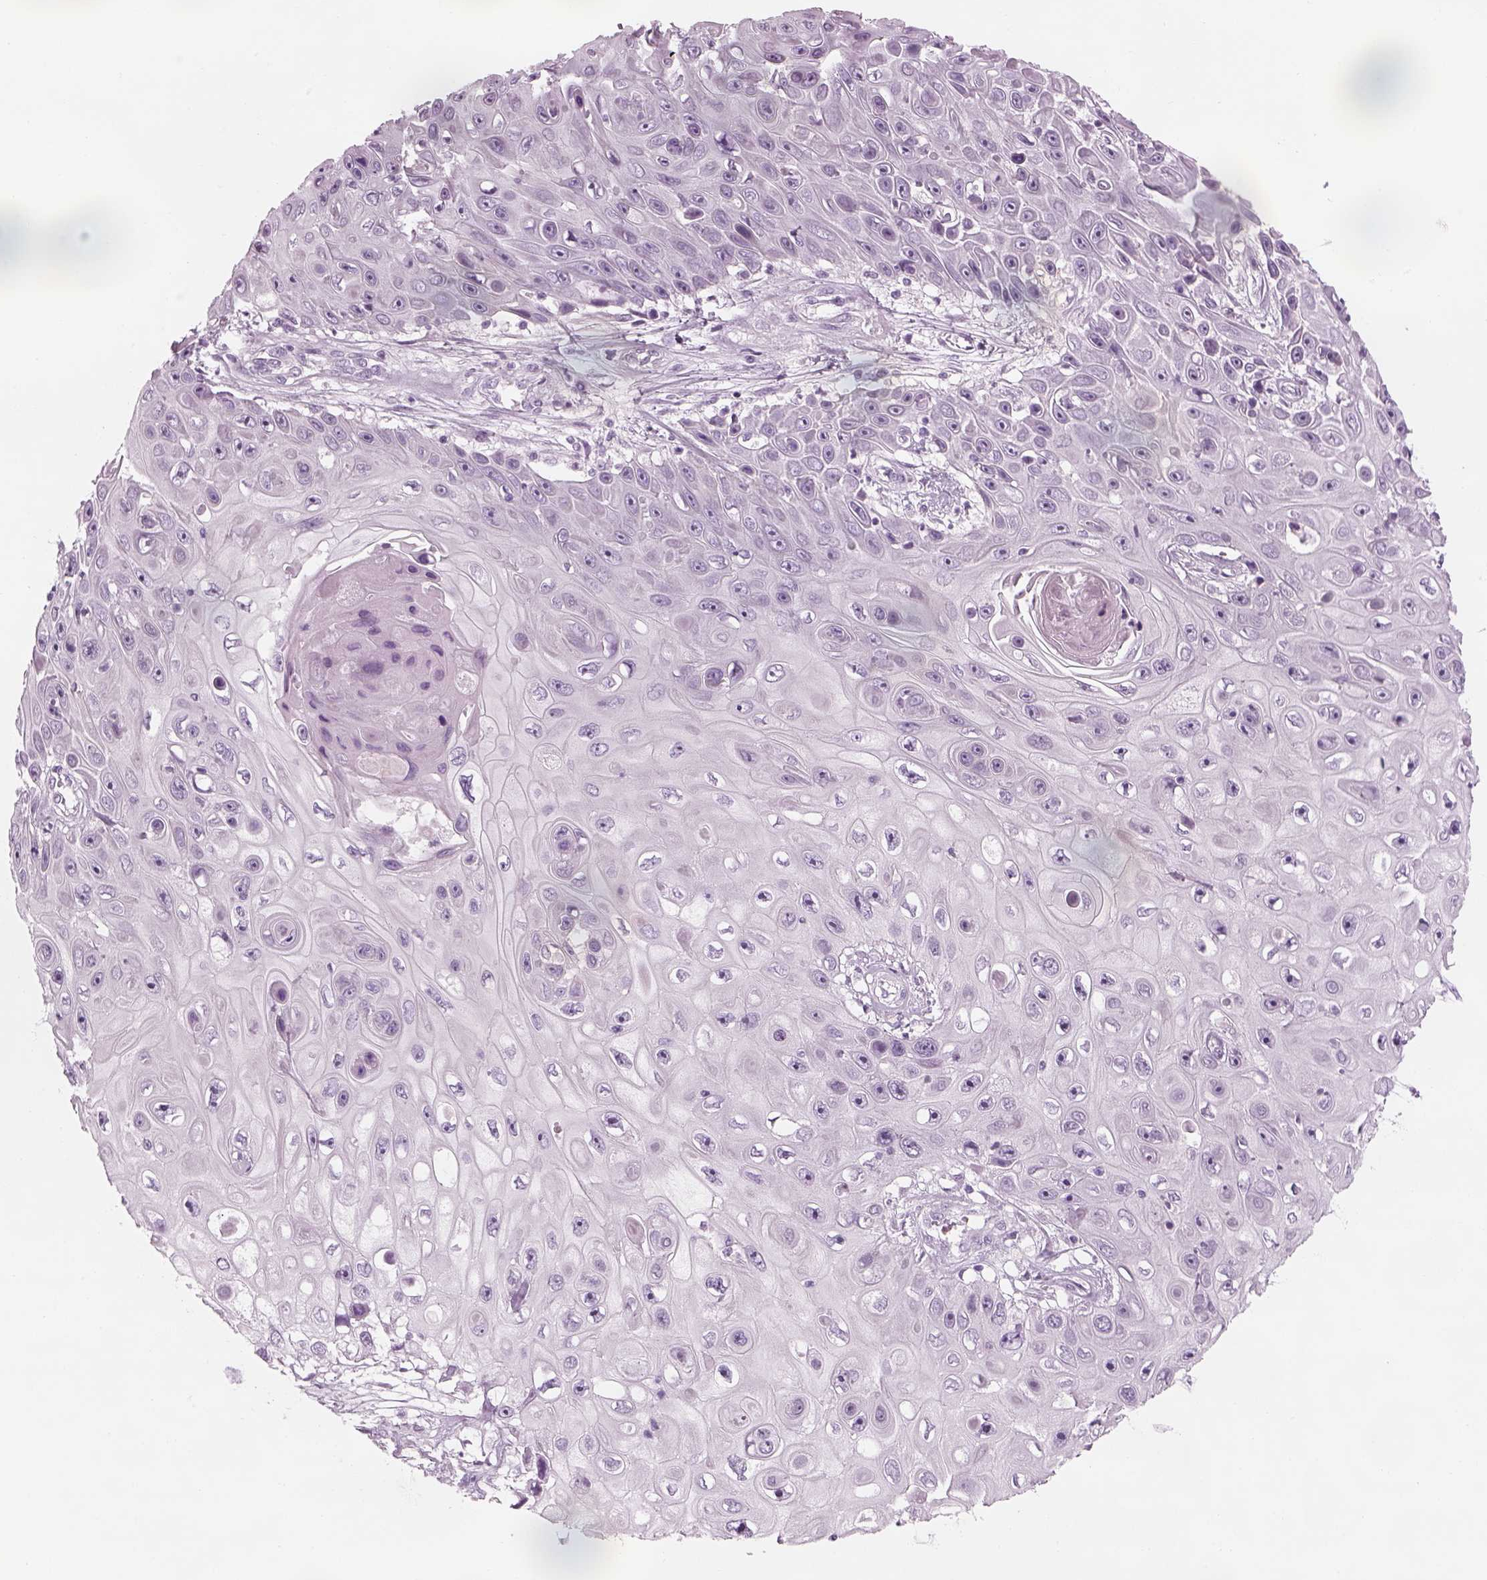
{"staining": {"intensity": "negative", "quantity": "none", "location": "none"}, "tissue": "skin cancer", "cell_type": "Tumor cells", "image_type": "cancer", "snomed": [{"axis": "morphology", "description": "Squamous cell carcinoma, NOS"}, {"axis": "topography", "description": "Skin"}], "caption": "Image shows no protein expression in tumor cells of squamous cell carcinoma (skin) tissue.", "gene": "SAG", "patient": {"sex": "male", "age": 82}}